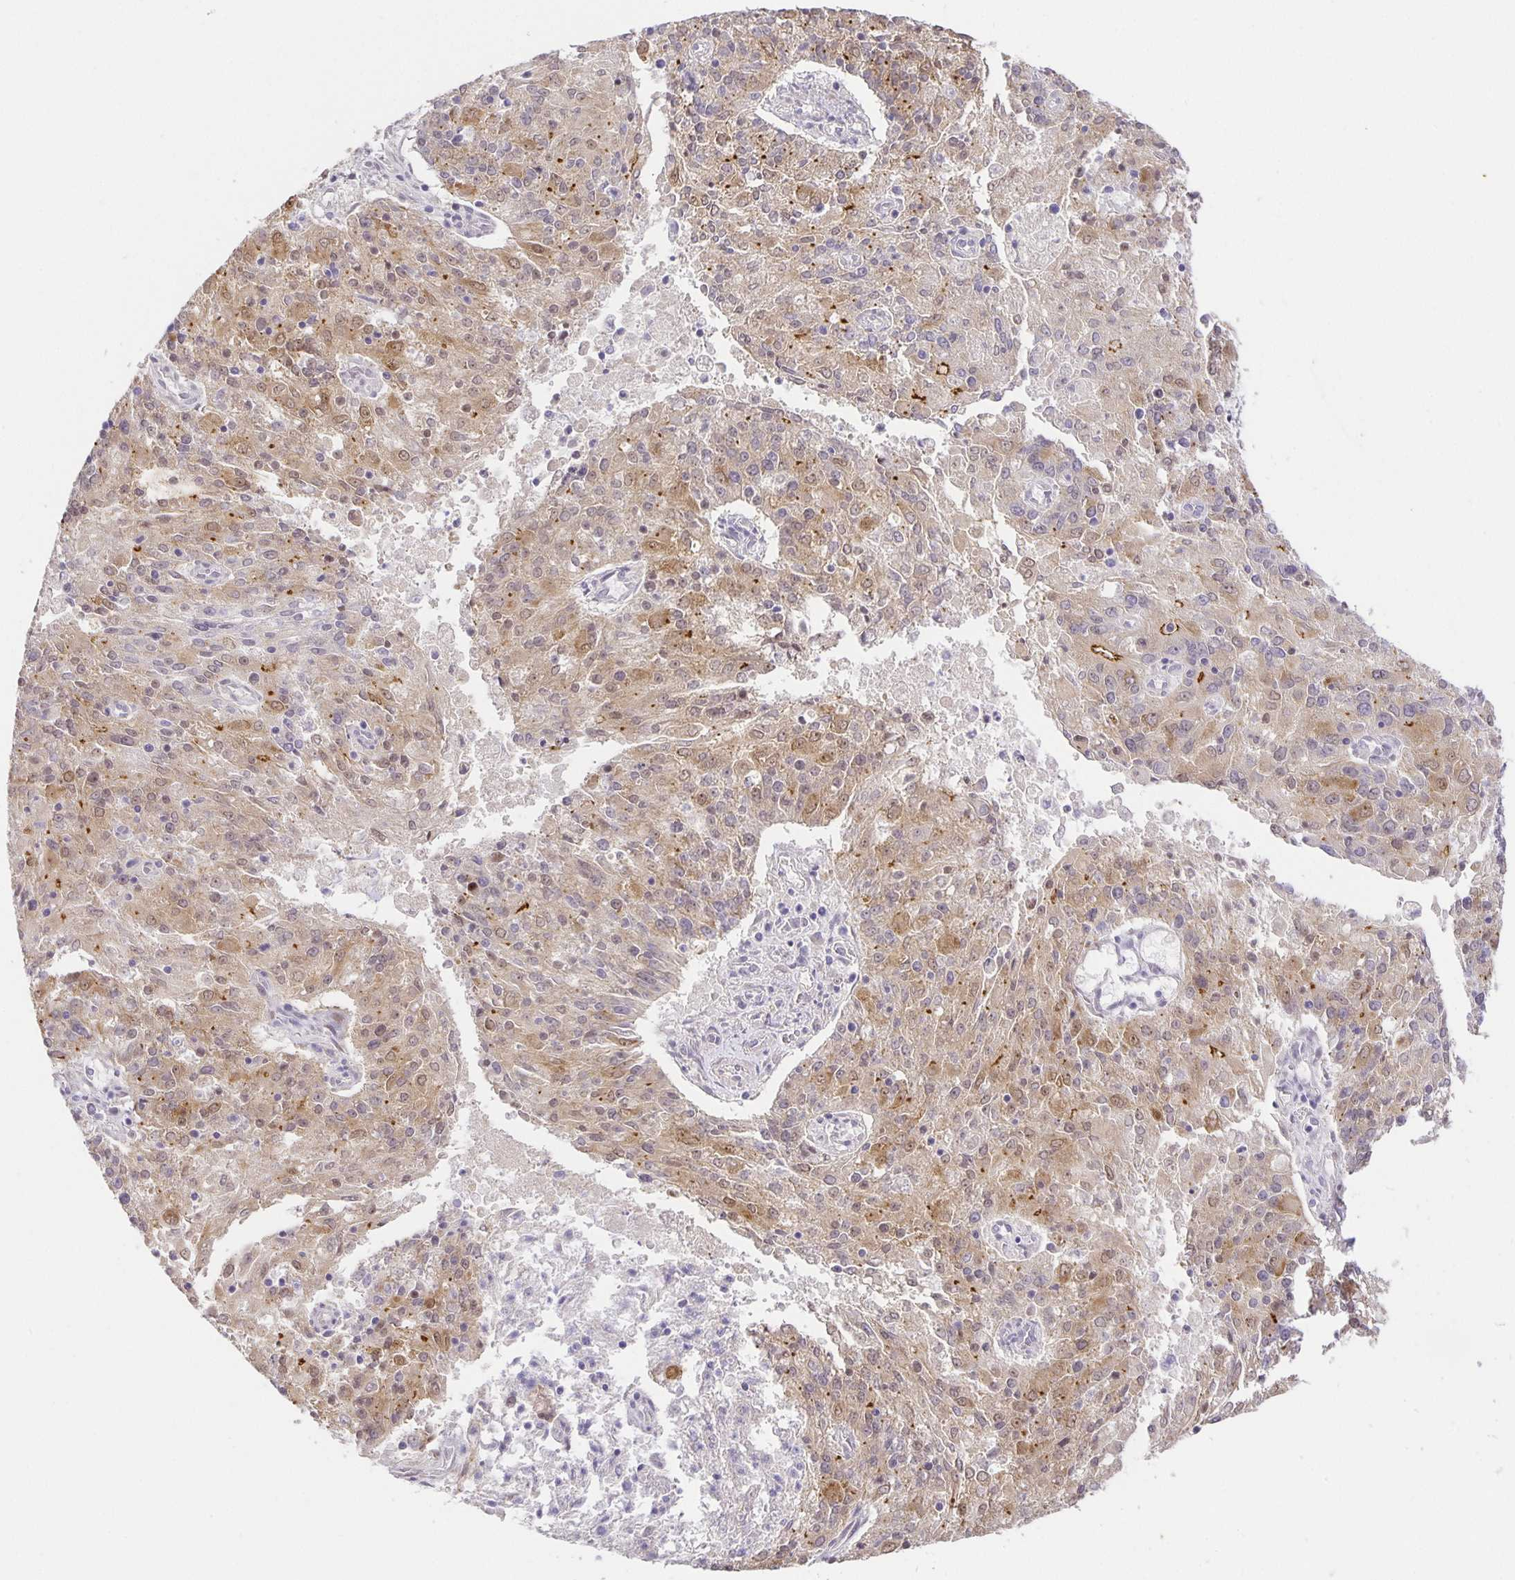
{"staining": {"intensity": "weak", "quantity": "25%-75%", "location": "cytoplasmic/membranous"}, "tissue": "endometrial cancer", "cell_type": "Tumor cells", "image_type": "cancer", "snomed": [{"axis": "morphology", "description": "Adenocarcinoma, NOS"}, {"axis": "topography", "description": "Endometrium"}], "caption": "Human adenocarcinoma (endometrial) stained with a protein marker demonstrates weak staining in tumor cells.", "gene": "TJP3", "patient": {"sex": "female", "age": 82}}